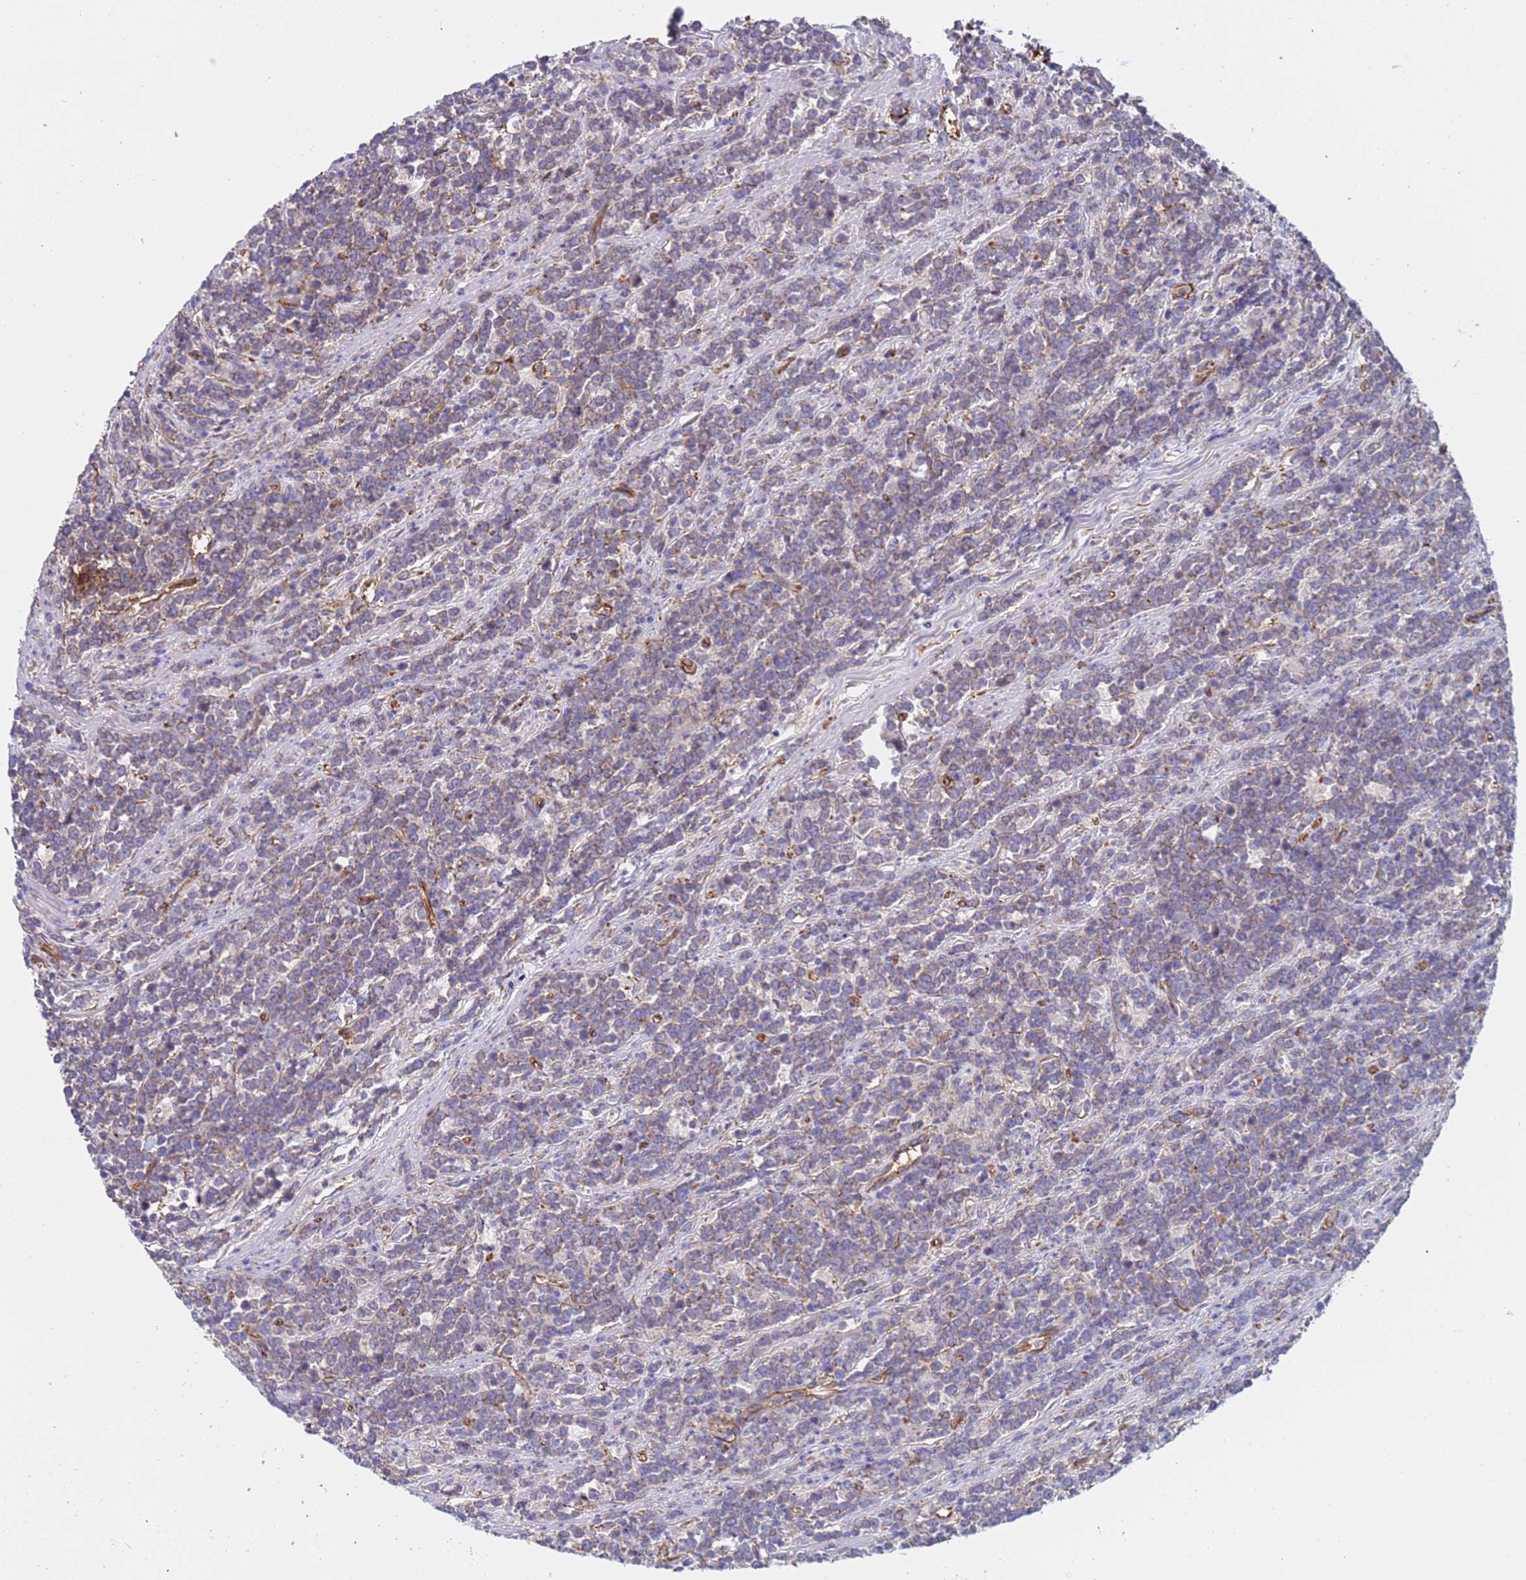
{"staining": {"intensity": "weak", "quantity": ">75%", "location": "cytoplasmic/membranous"}, "tissue": "lymphoma", "cell_type": "Tumor cells", "image_type": "cancer", "snomed": [{"axis": "morphology", "description": "Malignant lymphoma, non-Hodgkin's type, High grade"}, {"axis": "topography", "description": "Small intestine"}, {"axis": "topography", "description": "Colon"}], "caption": "Immunohistochemistry histopathology image of human lymphoma stained for a protein (brown), which displays low levels of weak cytoplasmic/membranous staining in approximately >75% of tumor cells.", "gene": "ZNF248", "patient": {"sex": "male", "age": 8}}